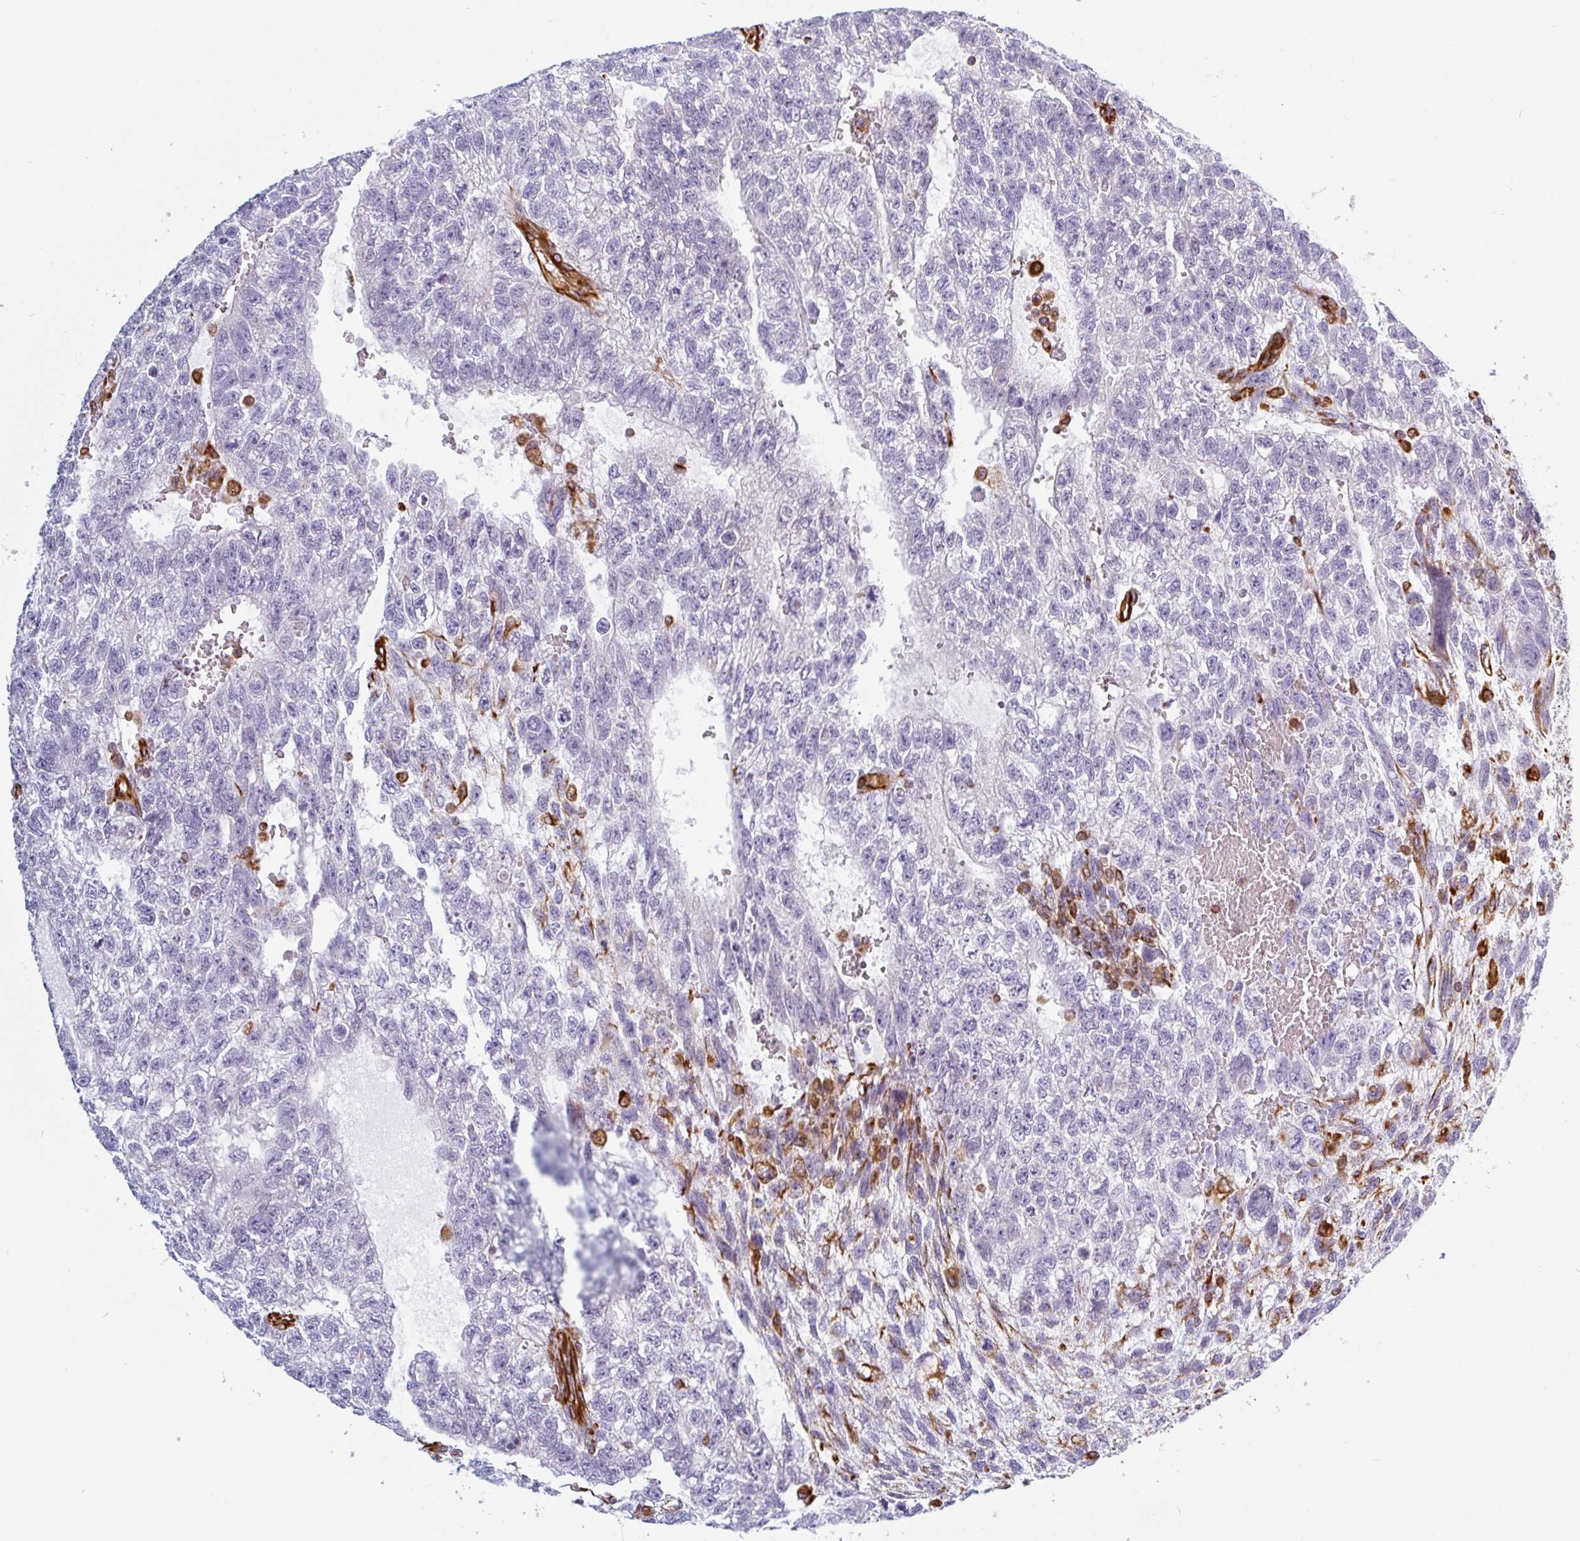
{"staining": {"intensity": "negative", "quantity": "none", "location": "none"}, "tissue": "testis cancer", "cell_type": "Tumor cells", "image_type": "cancer", "snomed": [{"axis": "morphology", "description": "Carcinoma, Embryonal, NOS"}, {"axis": "topography", "description": "Testis"}], "caption": "Tumor cells show no significant protein expression in testis embryonal carcinoma.", "gene": "PPFIA1", "patient": {"sex": "male", "age": 26}}